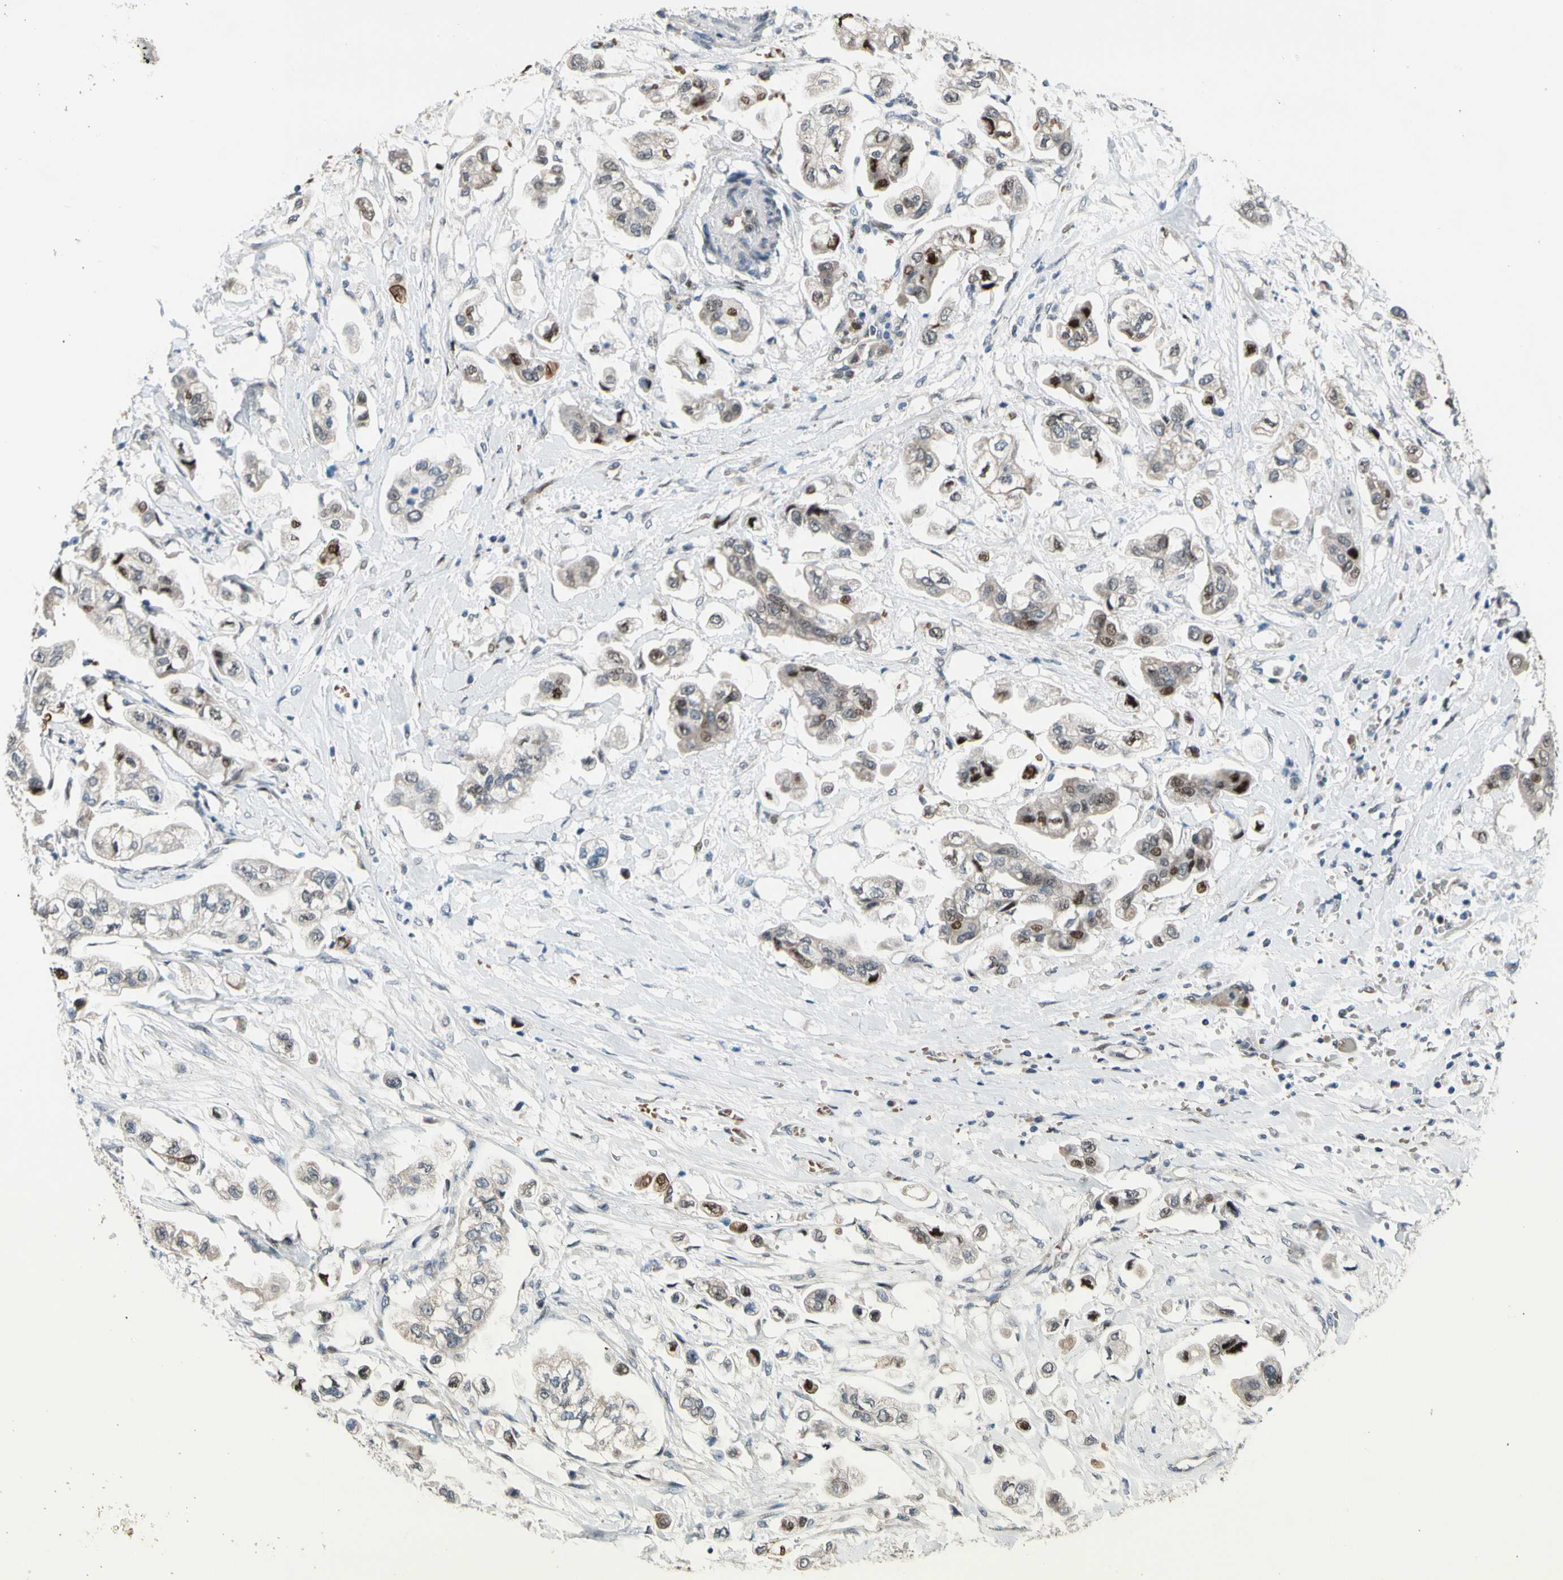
{"staining": {"intensity": "moderate", "quantity": "25%-75%", "location": "nuclear"}, "tissue": "stomach cancer", "cell_type": "Tumor cells", "image_type": "cancer", "snomed": [{"axis": "morphology", "description": "Adenocarcinoma, NOS"}, {"axis": "topography", "description": "Stomach"}], "caption": "This histopathology image demonstrates stomach cancer stained with immunohistochemistry to label a protein in brown. The nuclear of tumor cells show moderate positivity for the protein. Nuclei are counter-stained blue.", "gene": "ZNF184", "patient": {"sex": "male", "age": 62}}